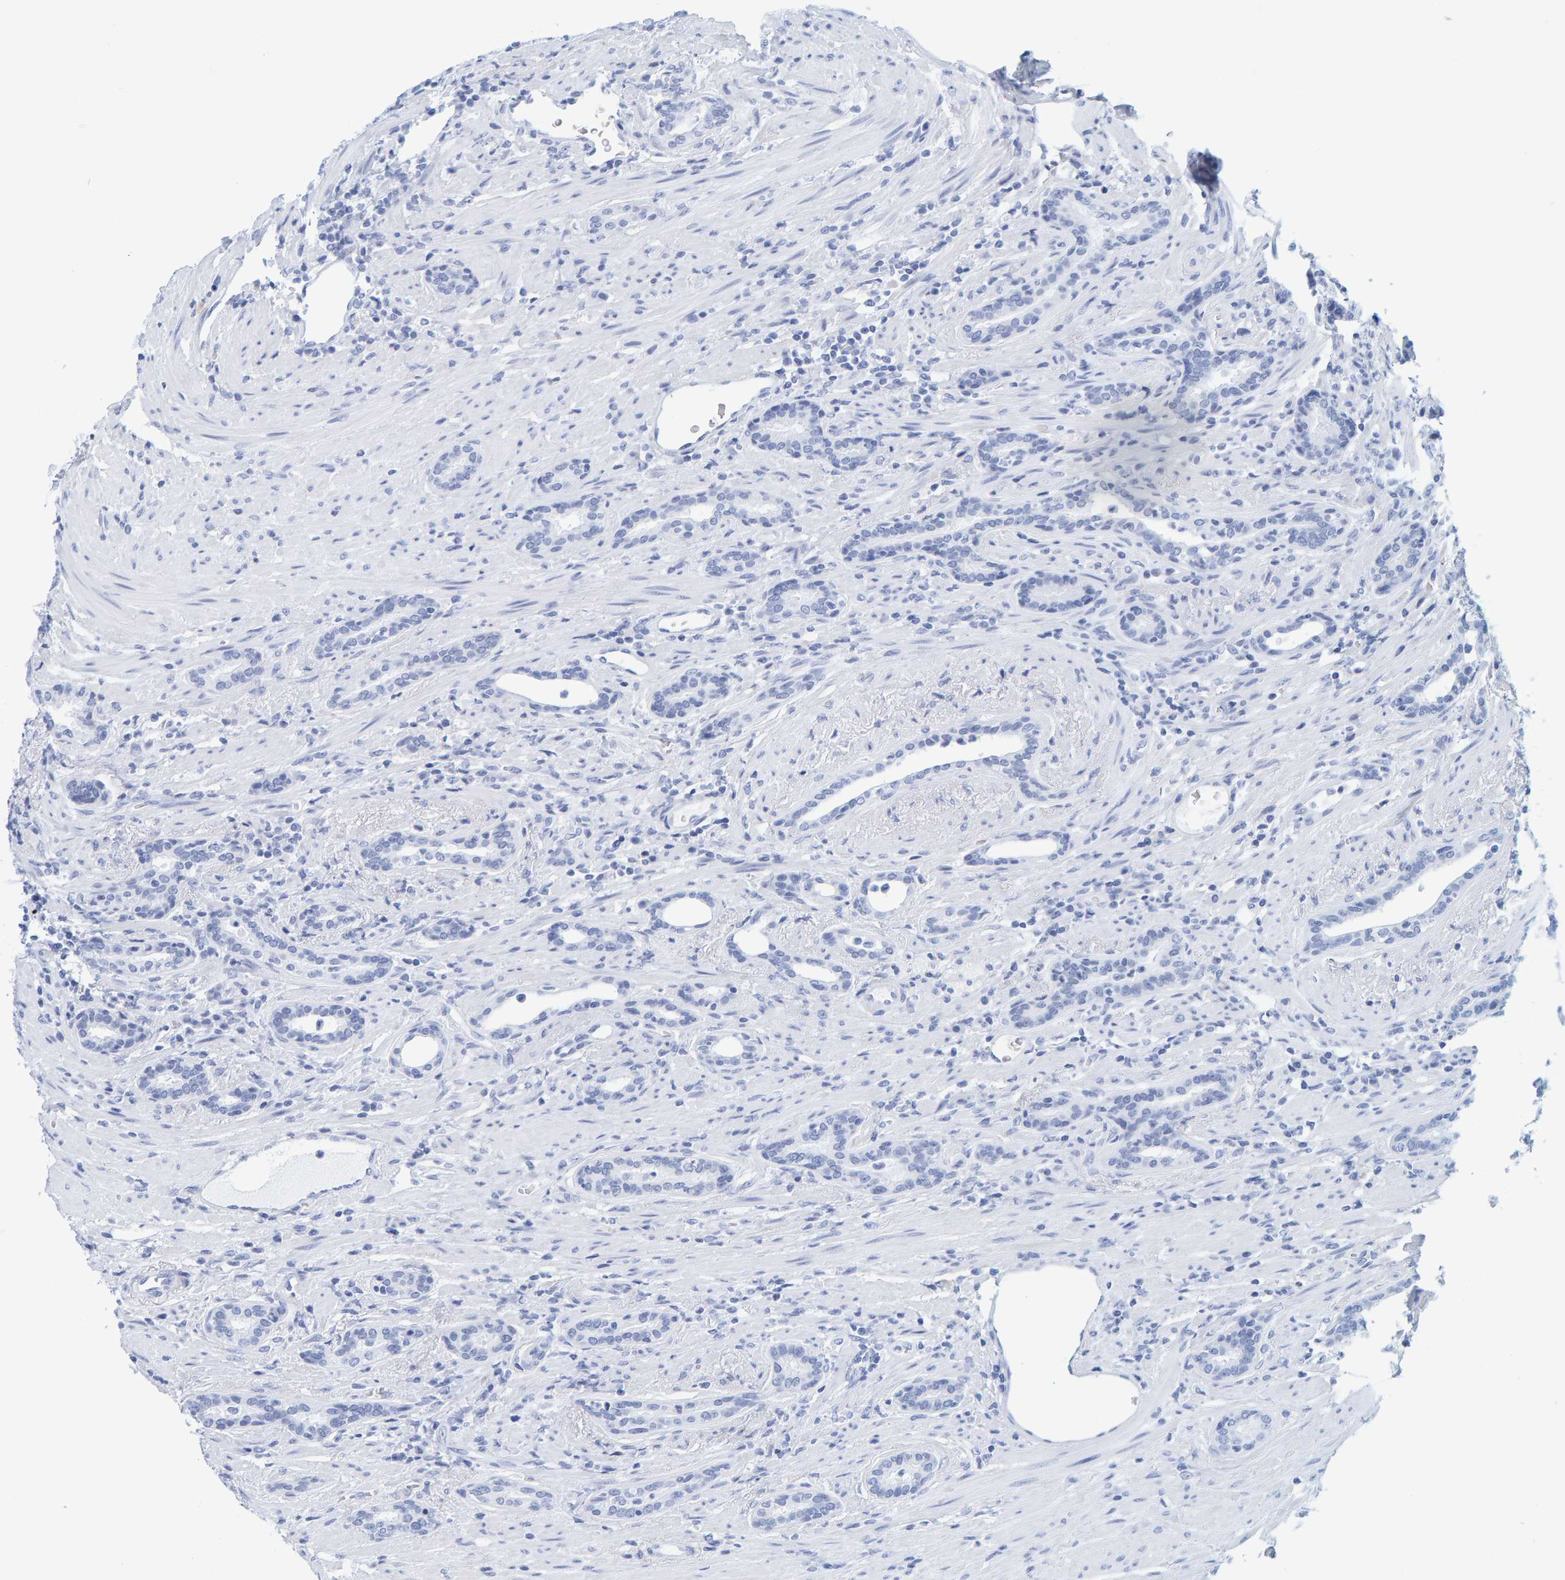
{"staining": {"intensity": "negative", "quantity": "none", "location": "none"}, "tissue": "prostate cancer", "cell_type": "Tumor cells", "image_type": "cancer", "snomed": [{"axis": "morphology", "description": "Adenocarcinoma, High grade"}, {"axis": "topography", "description": "Prostate"}], "caption": "The immunohistochemistry (IHC) photomicrograph has no significant staining in tumor cells of adenocarcinoma (high-grade) (prostate) tissue.", "gene": "SFTPC", "patient": {"sex": "male", "age": 71}}